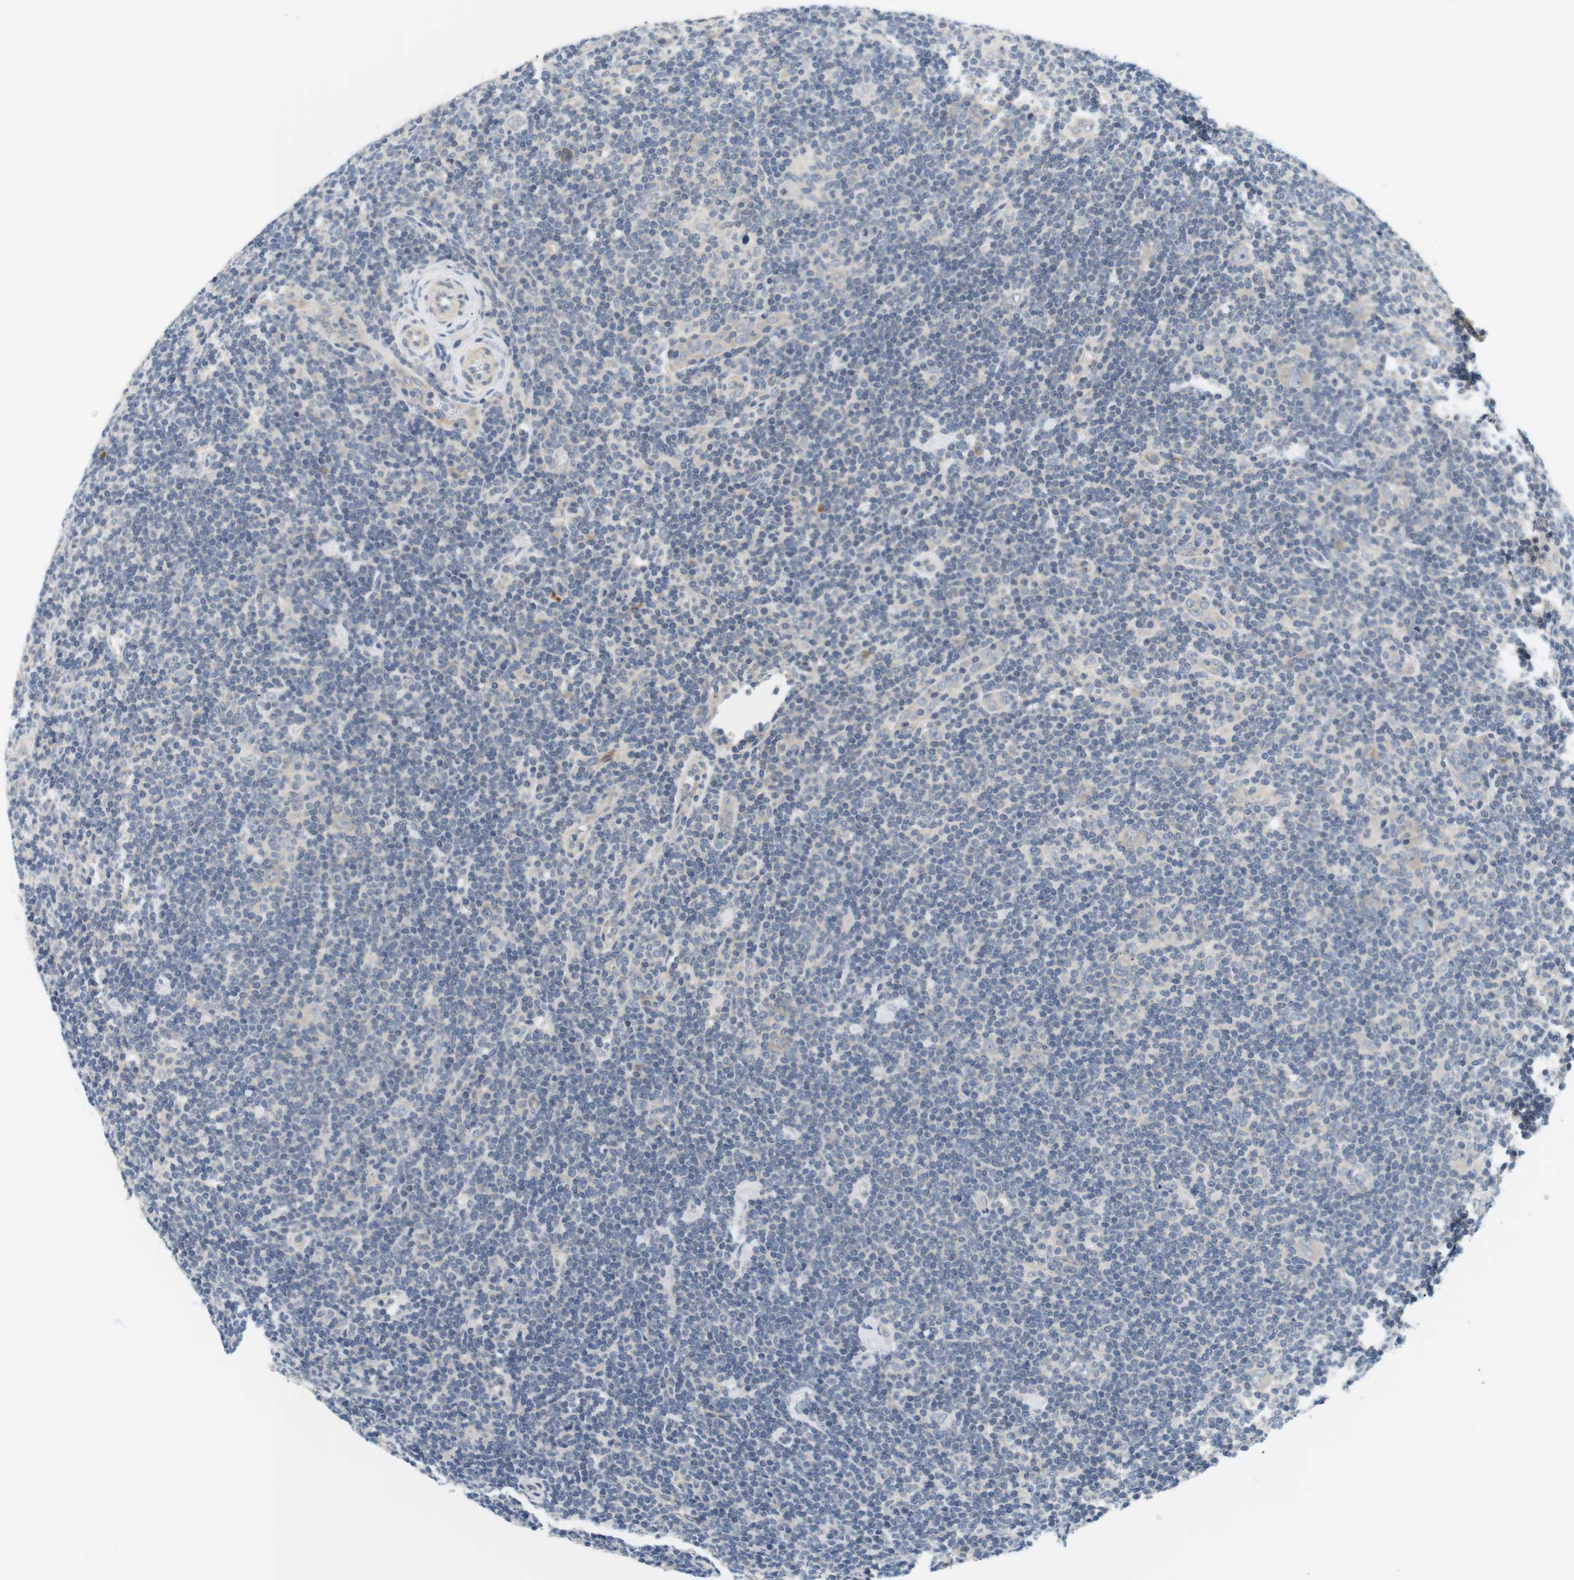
{"staining": {"intensity": "negative", "quantity": "none", "location": "none"}, "tissue": "lymphoma", "cell_type": "Tumor cells", "image_type": "cancer", "snomed": [{"axis": "morphology", "description": "Hodgkin's disease, NOS"}, {"axis": "topography", "description": "Lymph node"}], "caption": "This image is of lymphoma stained with immunohistochemistry to label a protein in brown with the nuclei are counter-stained blue. There is no positivity in tumor cells.", "gene": "EVA1C", "patient": {"sex": "female", "age": 57}}